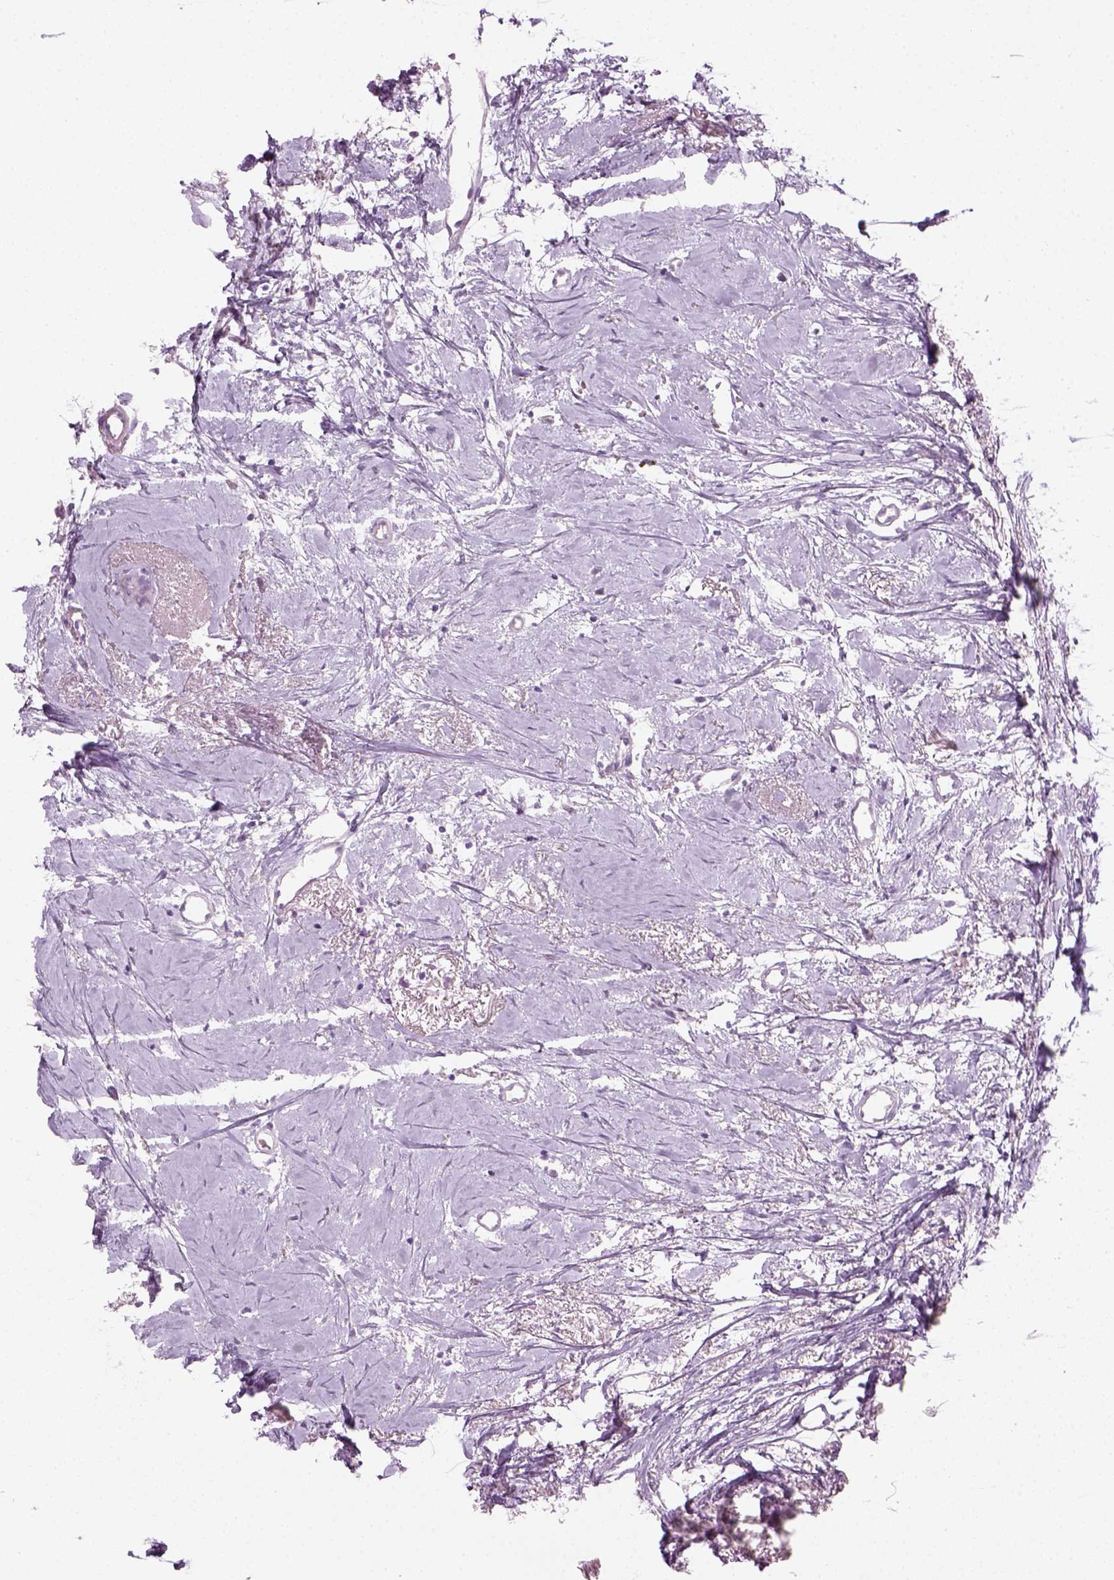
{"staining": {"intensity": "negative", "quantity": "none", "location": "none"}, "tissue": "breast cancer", "cell_type": "Tumor cells", "image_type": "cancer", "snomed": [{"axis": "morphology", "description": "Duct carcinoma"}, {"axis": "topography", "description": "Breast"}], "caption": "Tumor cells show no significant protein positivity in breast cancer (invasive ductal carcinoma).", "gene": "CIBAR2", "patient": {"sex": "female", "age": 40}}